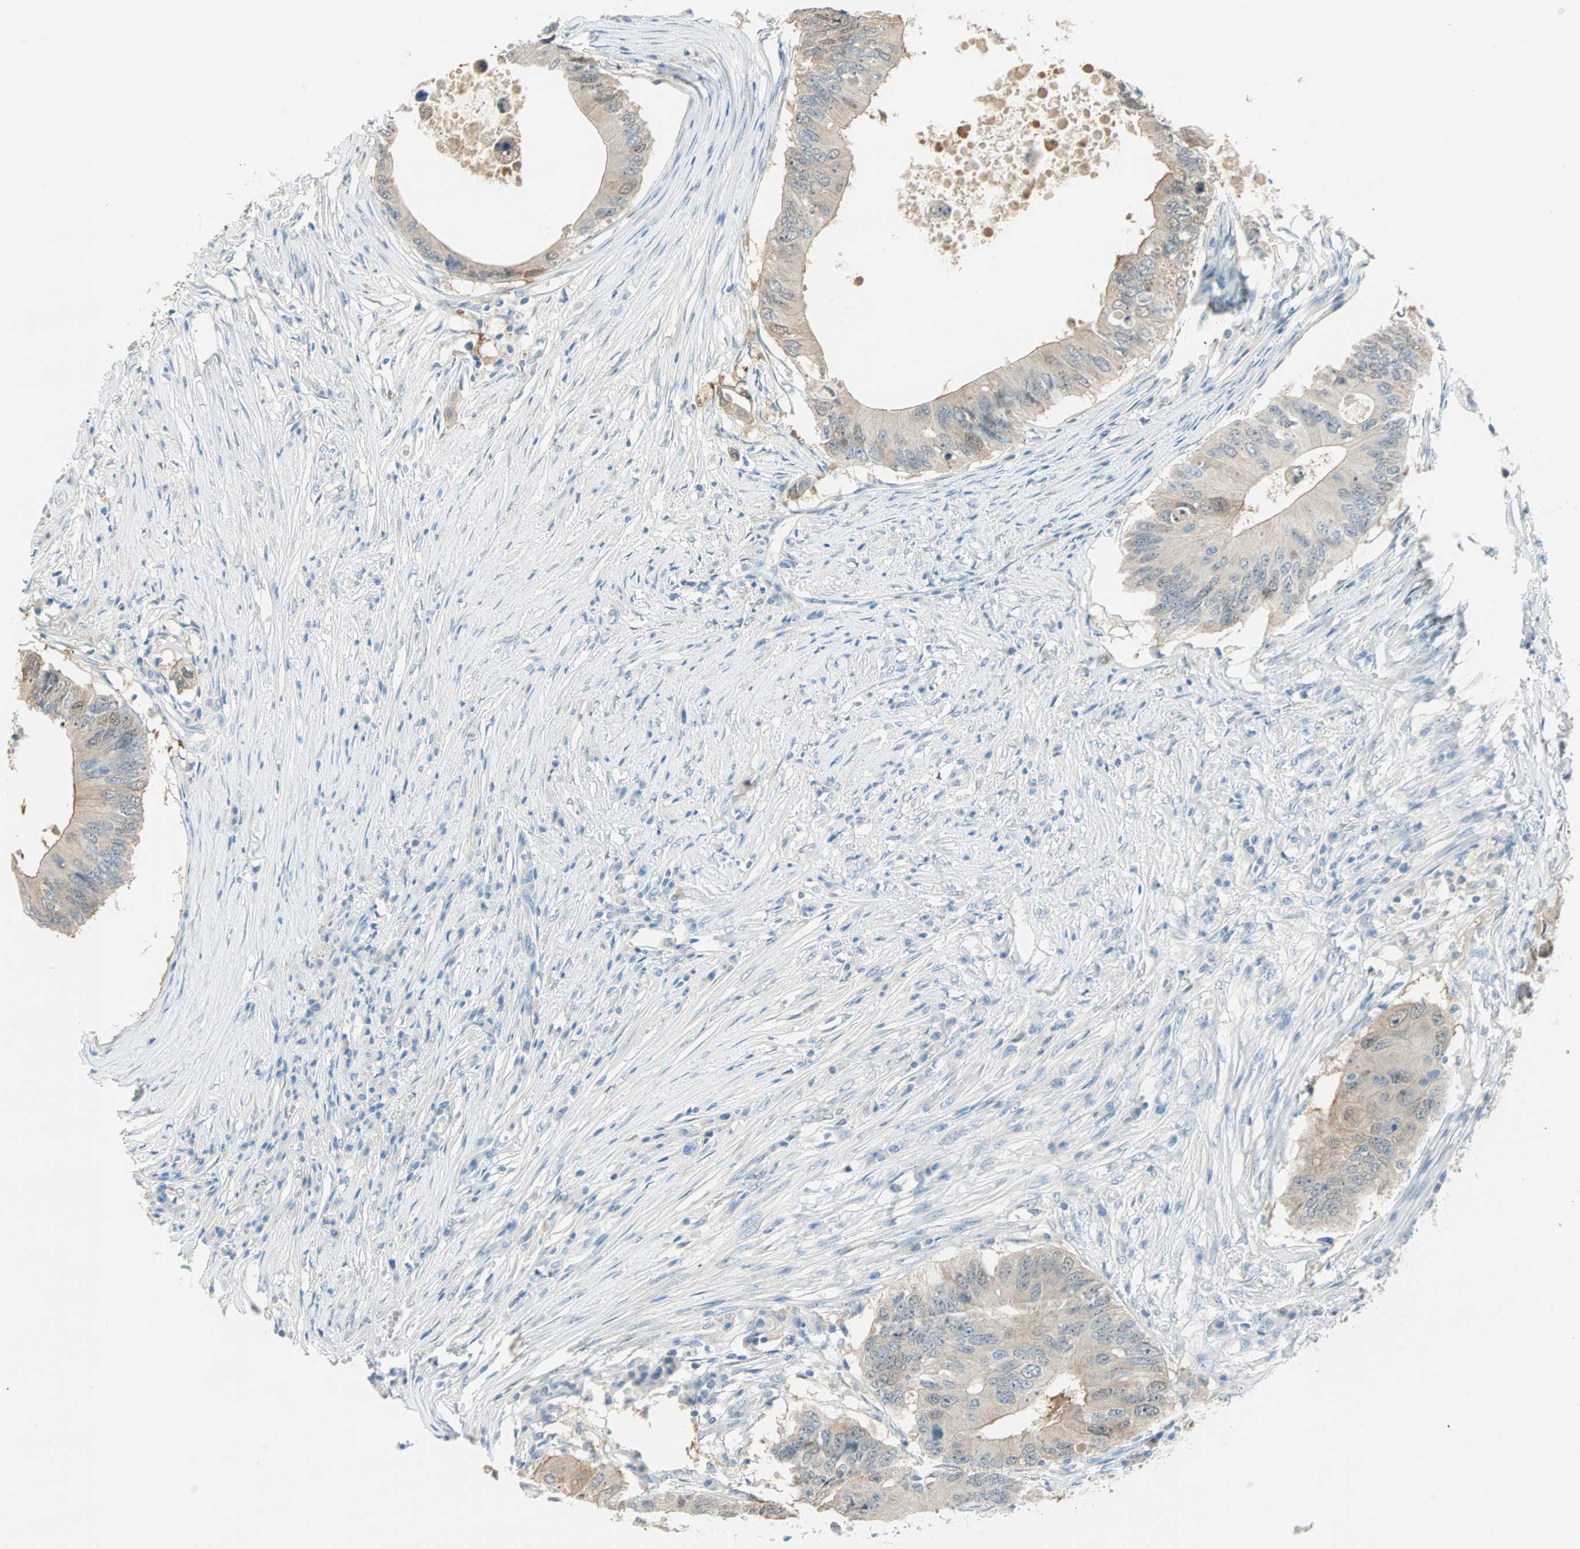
{"staining": {"intensity": "moderate", "quantity": "25%-75%", "location": "cytoplasmic/membranous,nuclear"}, "tissue": "colorectal cancer", "cell_type": "Tumor cells", "image_type": "cancer", "snomed": [{"axis": "morphology", "description": "Adenocarcinoma, NOS"}, {"axis": "topography", "description": "Colon"}], "caption": "DAB immunohistochemical staining of human colorectal cancer (adenocarcinoma) demonstrates moderate cytoplasmic/membranous and nuclear protein positivity in about 25%-75% of tumor cells. Using DAB (3,3'-diaminobenzidine) (brown) and hematoxylin (blue) stains, captured at high magnification using brightfield microscopy.", "gene": "S100A1", "patient": {"sex": "male", "age": 71}}